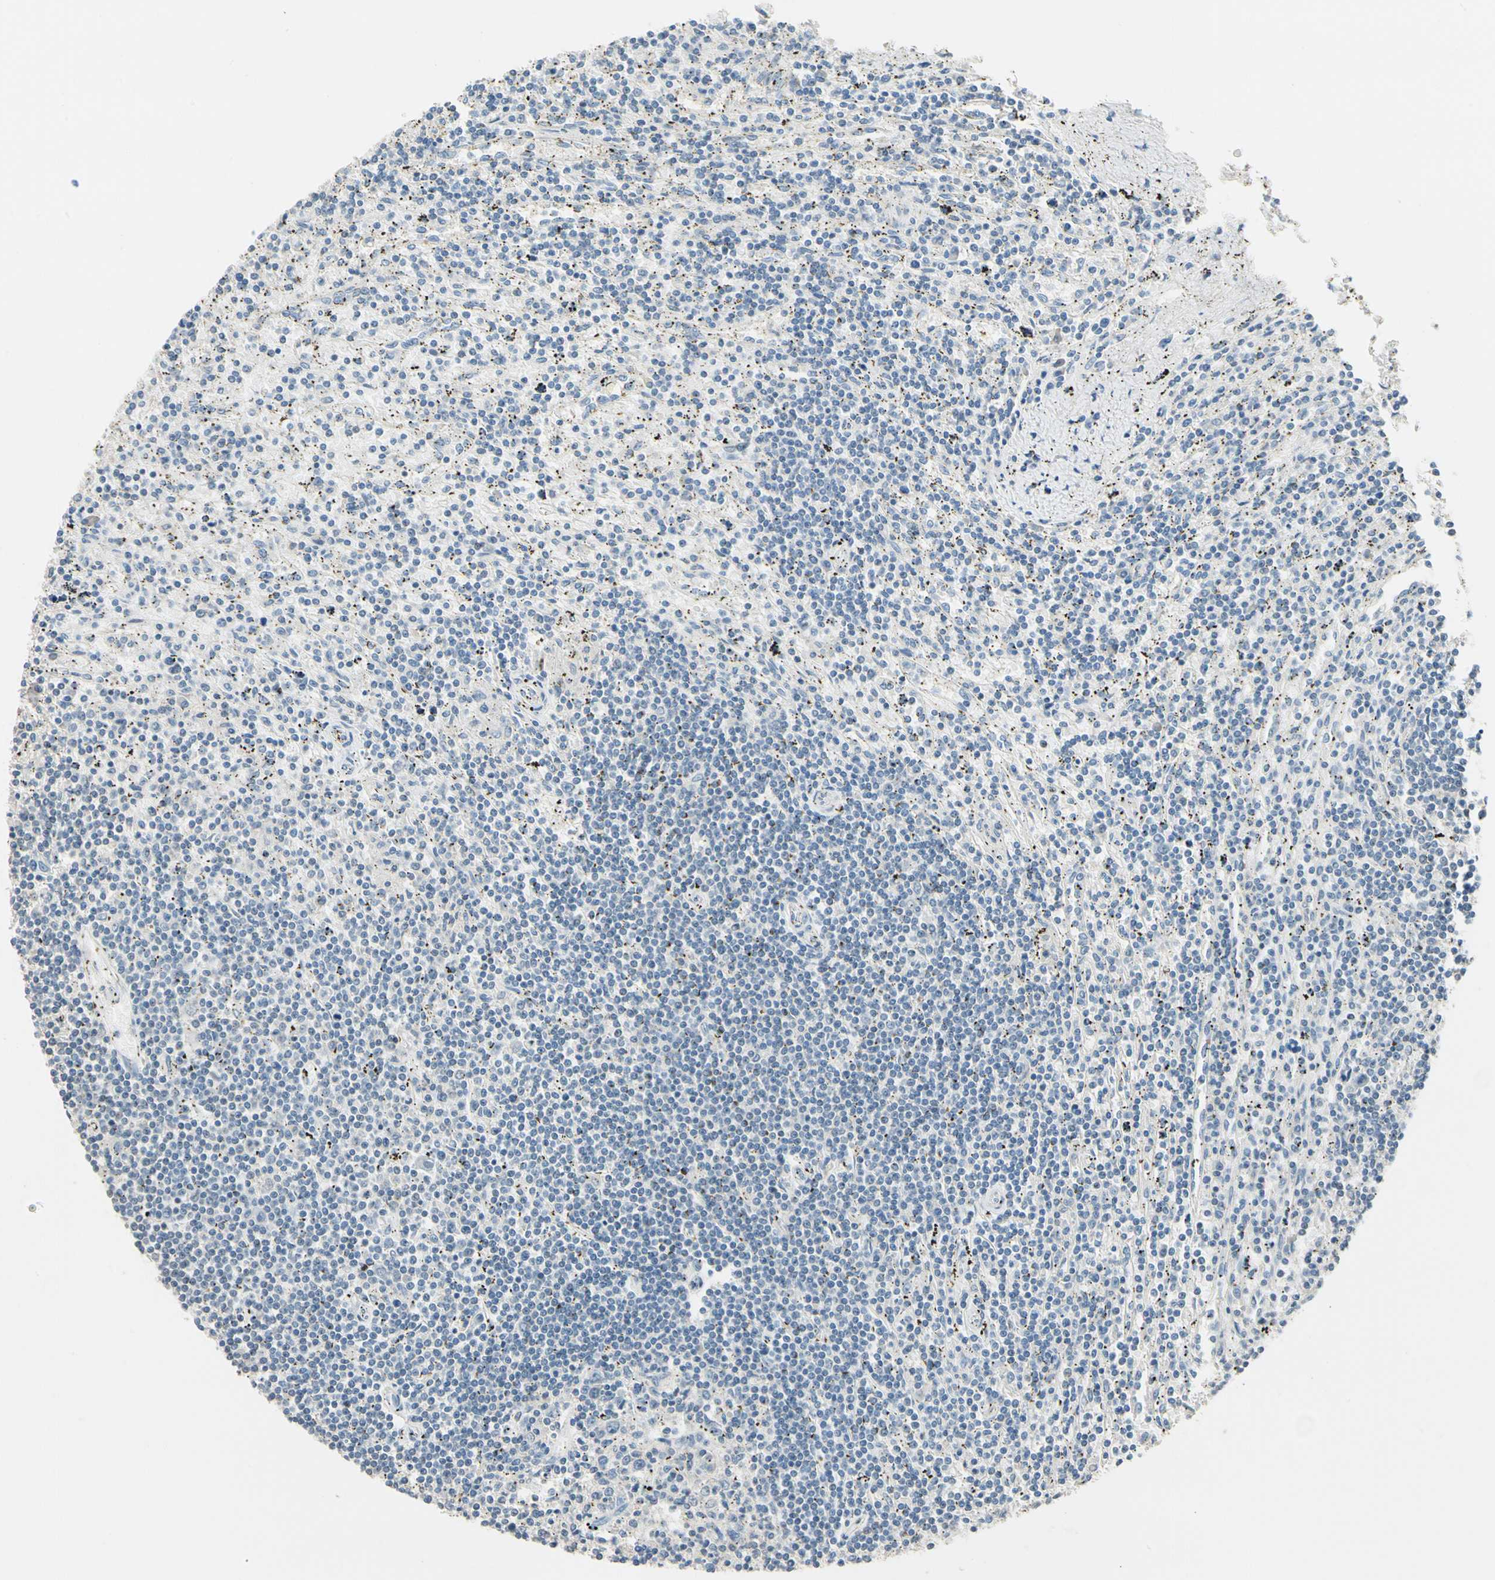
{"staining": {"intensity": "negative", "quantity": "none", "location": "none"}, "tissue": "lymphoma", "cell_type": "Tumor cells", "image_type": "cancer", "snomed": [{"axis": "morphology", "description": "Malignant lymphoma, non-Hodgkin's type, Low grade"}, {"axis": "topography", "description": "Spleen"}], "caption": "Immunohistochemistry (IHC) image of lymphoma stained for a protein (brown), which reveals no expression in tumor cells.", "gene": "MAP3K7", "patient": {"sex": "male", "age": 76}}